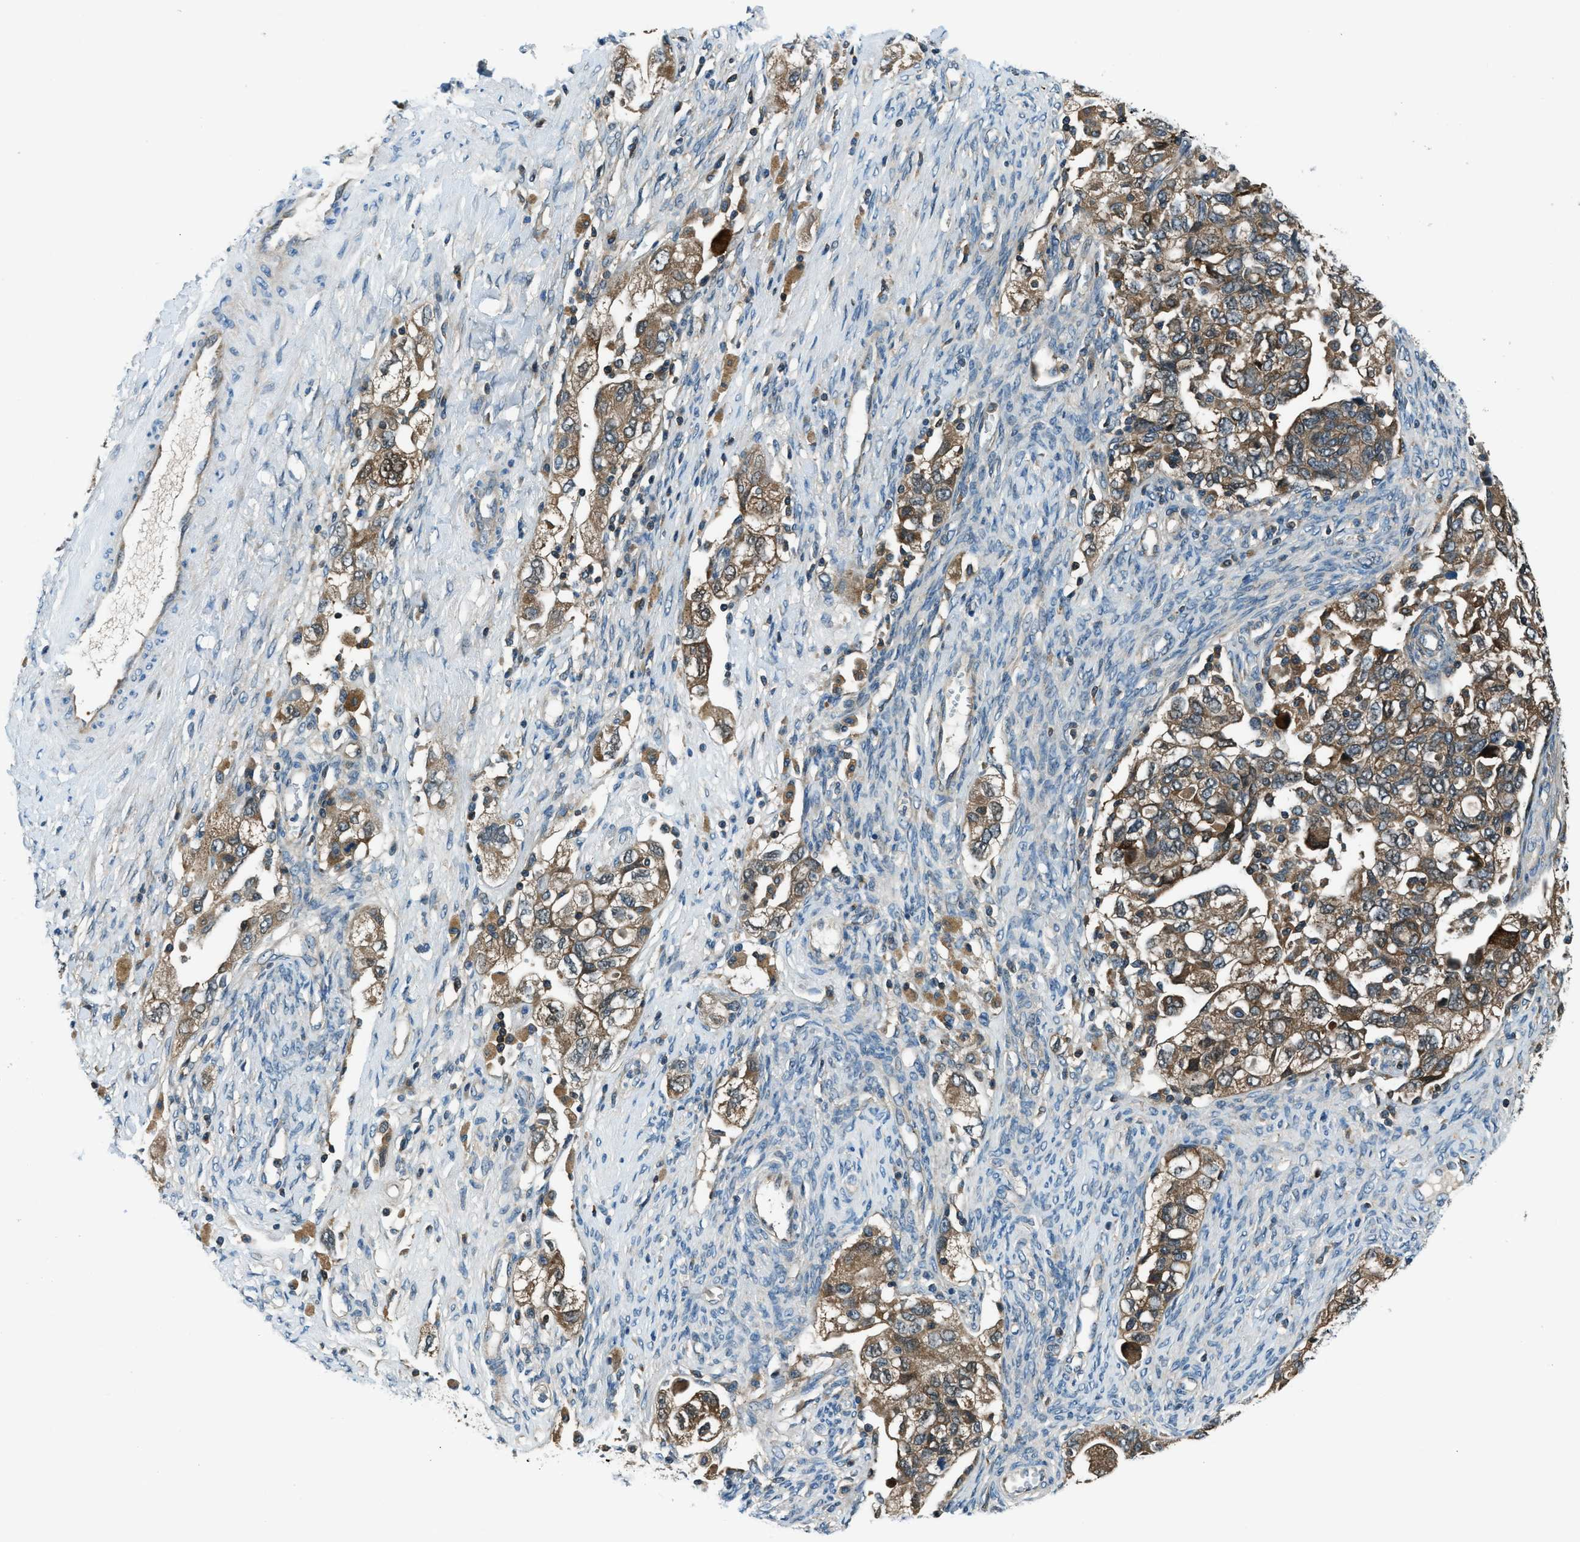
{"staining": {"intensity": "moderate", "quantity": ">75%", "location": "cytoplasmic/membranous"}, "tissue": "ovarian cancer", "cell_type": "Tumor cells", "image_type": "cancer", "snomed": [{"axis": "morphology", "description": "Carcinoma, NOS"}, {"axis": "morphology", "description": "Cystadenocarcinoma, serous, NOS"}, {"axis": "topography", "description": "Ovary"}], "caption": "Ovarian serous cystadenocarcinoma tissue exhibits moderate cytoplasmic/membranous expression in approximately >75% of tumor cells", "gene": "HEBP2", "patient": {"sex": "female", "age": 69}}